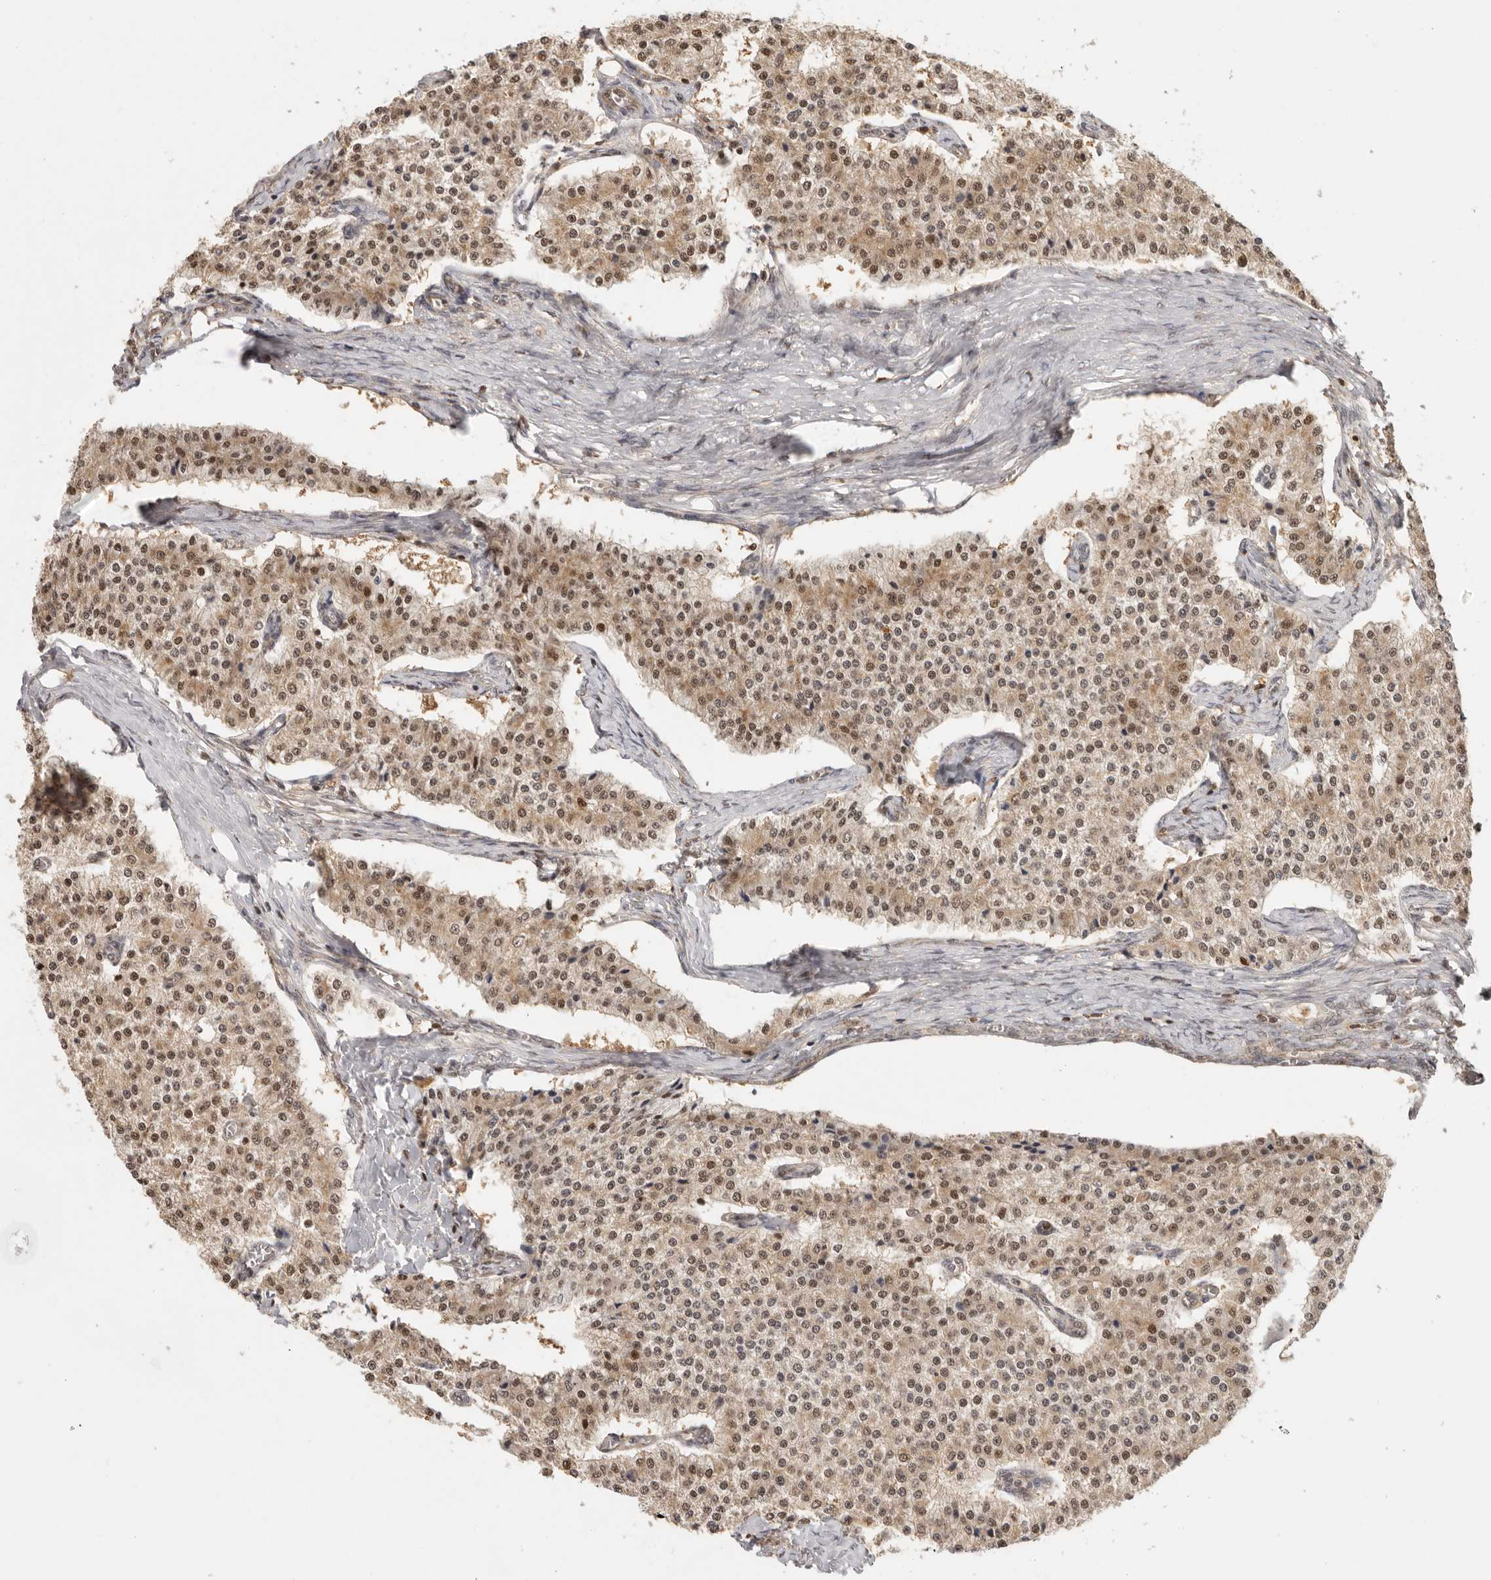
{"staining": {"intensity": "moderate", "quantity": ">75%", "location": "cytoplasmic/membranous,nuclear"}, "tissue": "carcinoid", "cell_type": "Tumor cells", "image_type": "cancer", "snomed": [{"axis": "morphology", "description": "Carcinoid, malignant, NOS"}, {"axis": "topography", "description": "Colon"}], "caption": "Brown immunohistochemical staining in human carcinoid shows moderate cytoplasmic/membranous and nuclear staining in approximately >75% of tumor cells.", "gene": "PSMA5", "patient": {"sex": "female", "age": 52}}